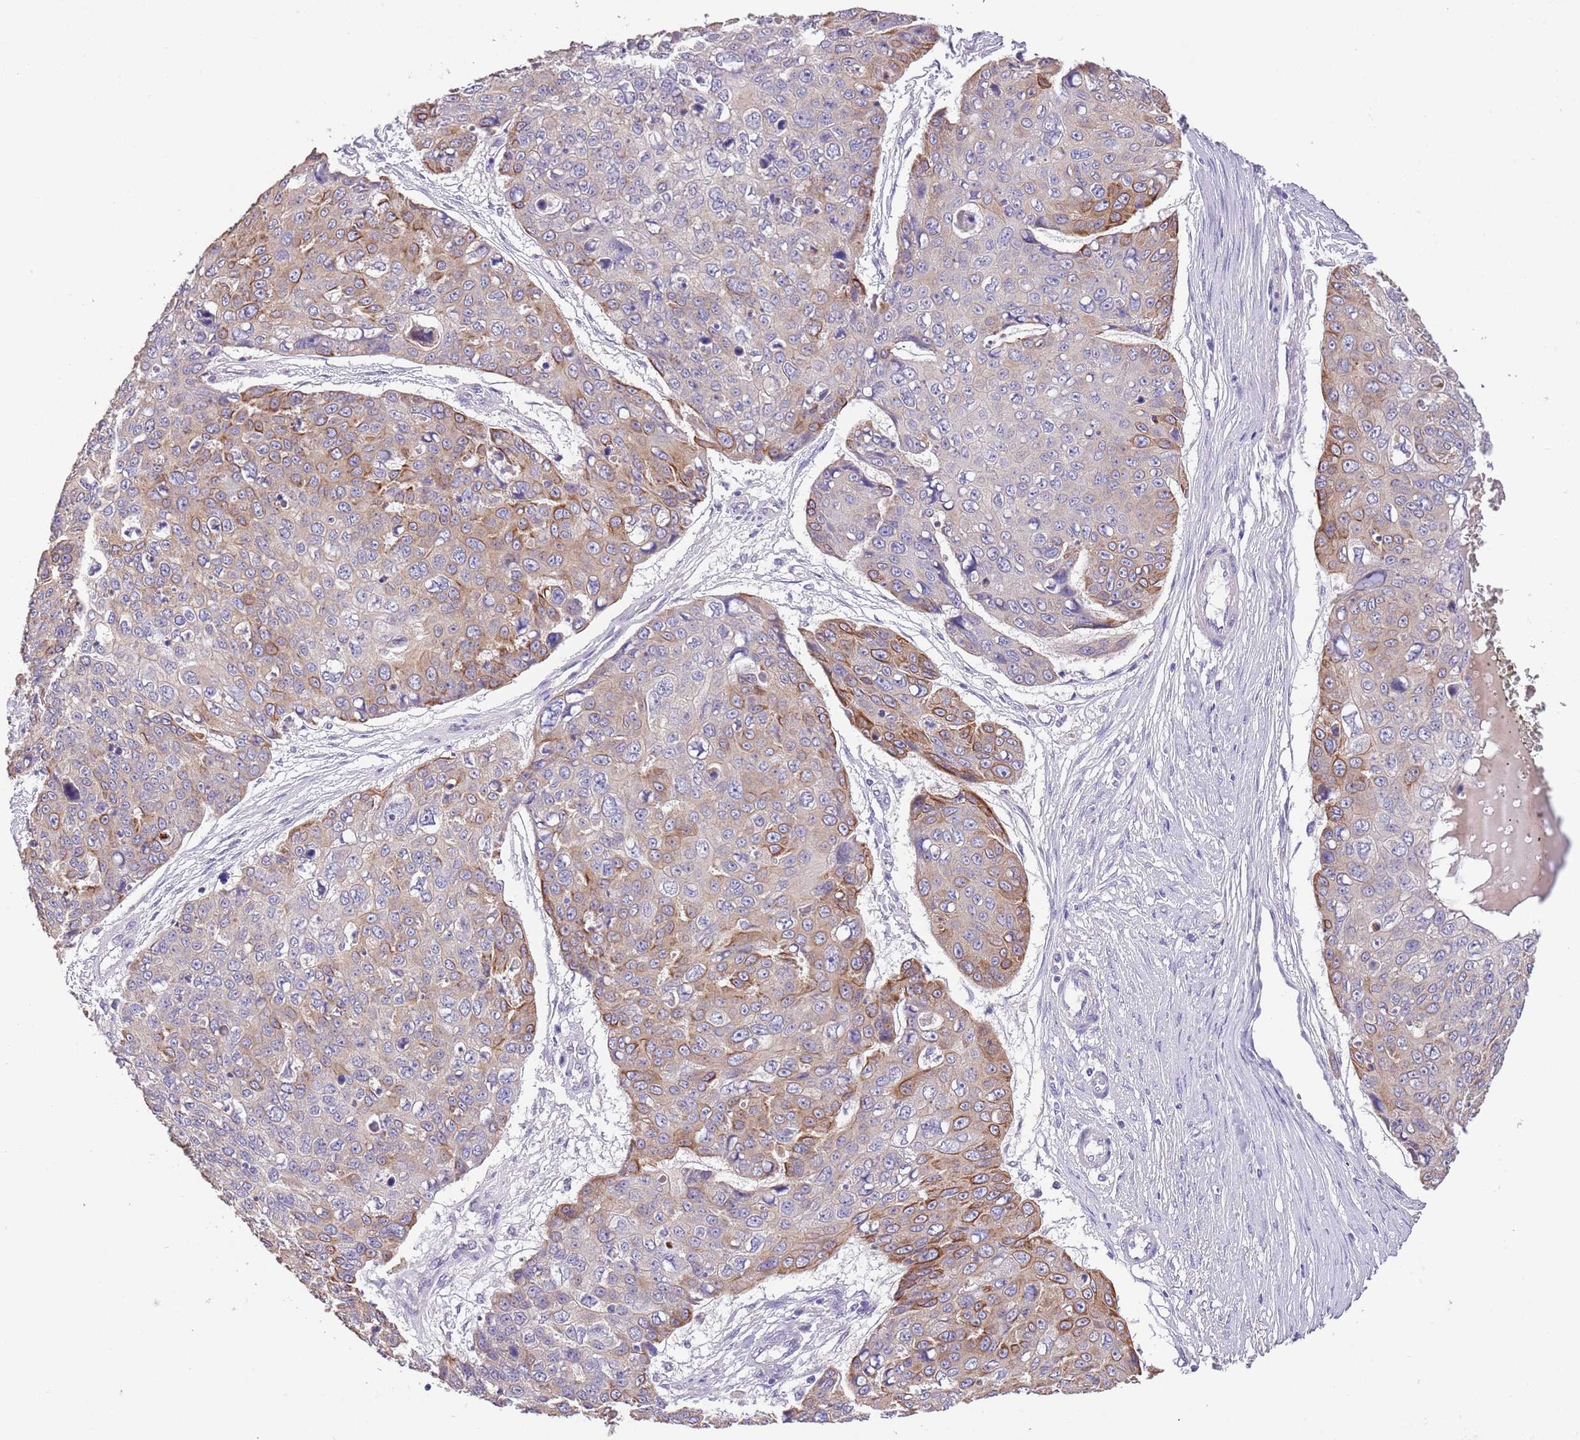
{"staining": {"intensity": "moderate", "quantity": "25%-75%", "location": "cytoplasmic/membranous"}, "tissue": "skin cancer", "cell_type": "Tumor cells", "image_type": "cancer", "snomed": [{"axis": "morphology", "description": "Squamous cell carcinoma, NOS"}, {"axis": "topography", "description": "Skin"}], "caption": "Tumor cells demonstrate moderate cytoplasmic/membranous positivity in about 25%-75% of cells in skin cancer.", "gene": "ZNF658", "patient": {"sex": "male", "age": 71}}